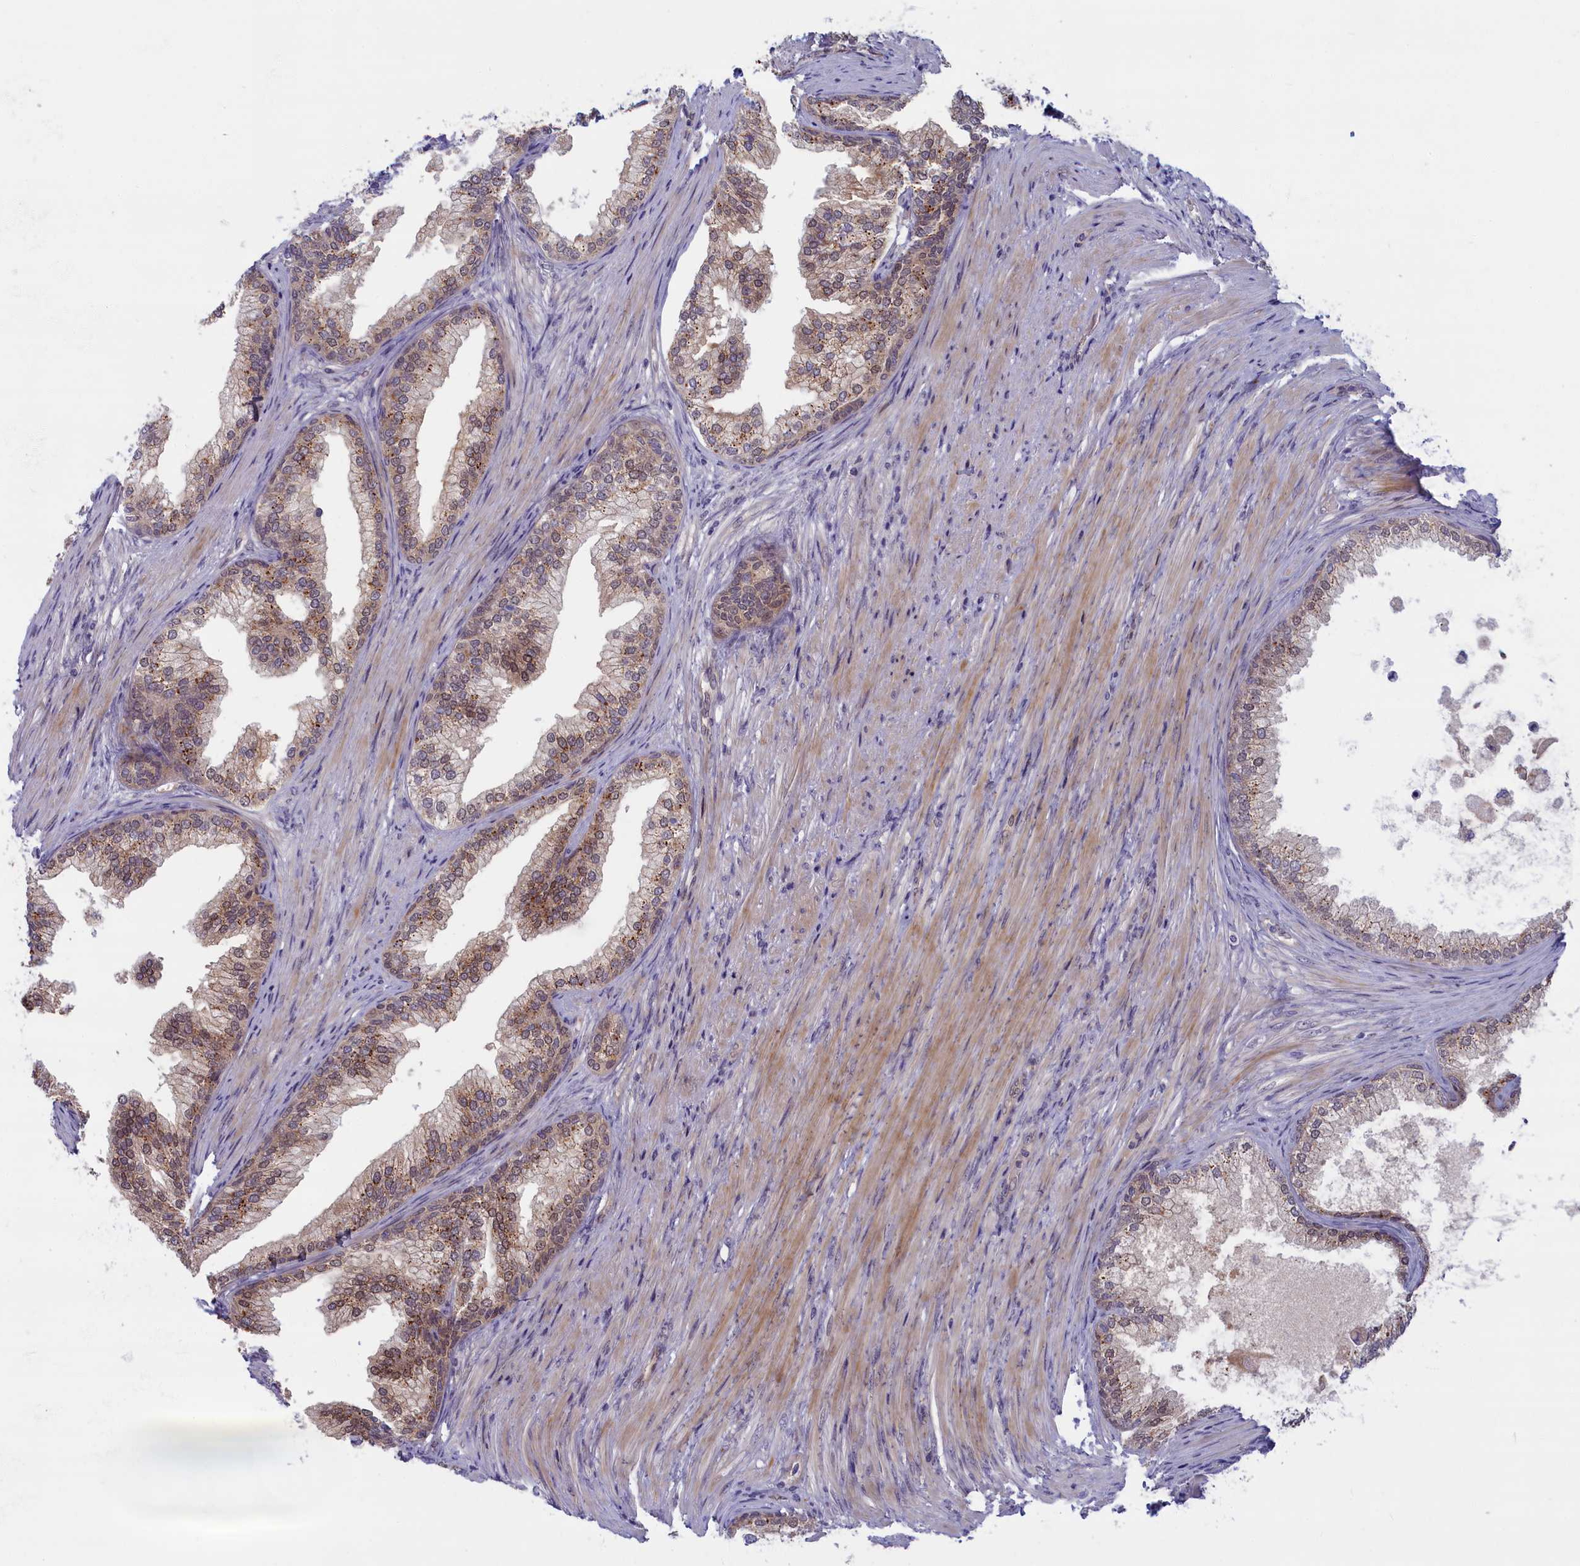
{"staining": {"intensity": "moderate", "quantity": ">75%", "location": "cytoplasmic/membranous,nuclear"}, "tissue": "prostate", "cell_type": "Glandular cells", "image_type": "normal", "snomed": [{"axis": "morphology", "description": "Normal tissue, NOS"}, {"axis": "topography", "description": "Prostate"}], "caption": "Moderate cytoplasmic/membranous,nuclear protein positivity is seen in about >75% of glandular cells in prostate.", "gene": "FCSK", "patient": {"sex": "male", "age": 76}}